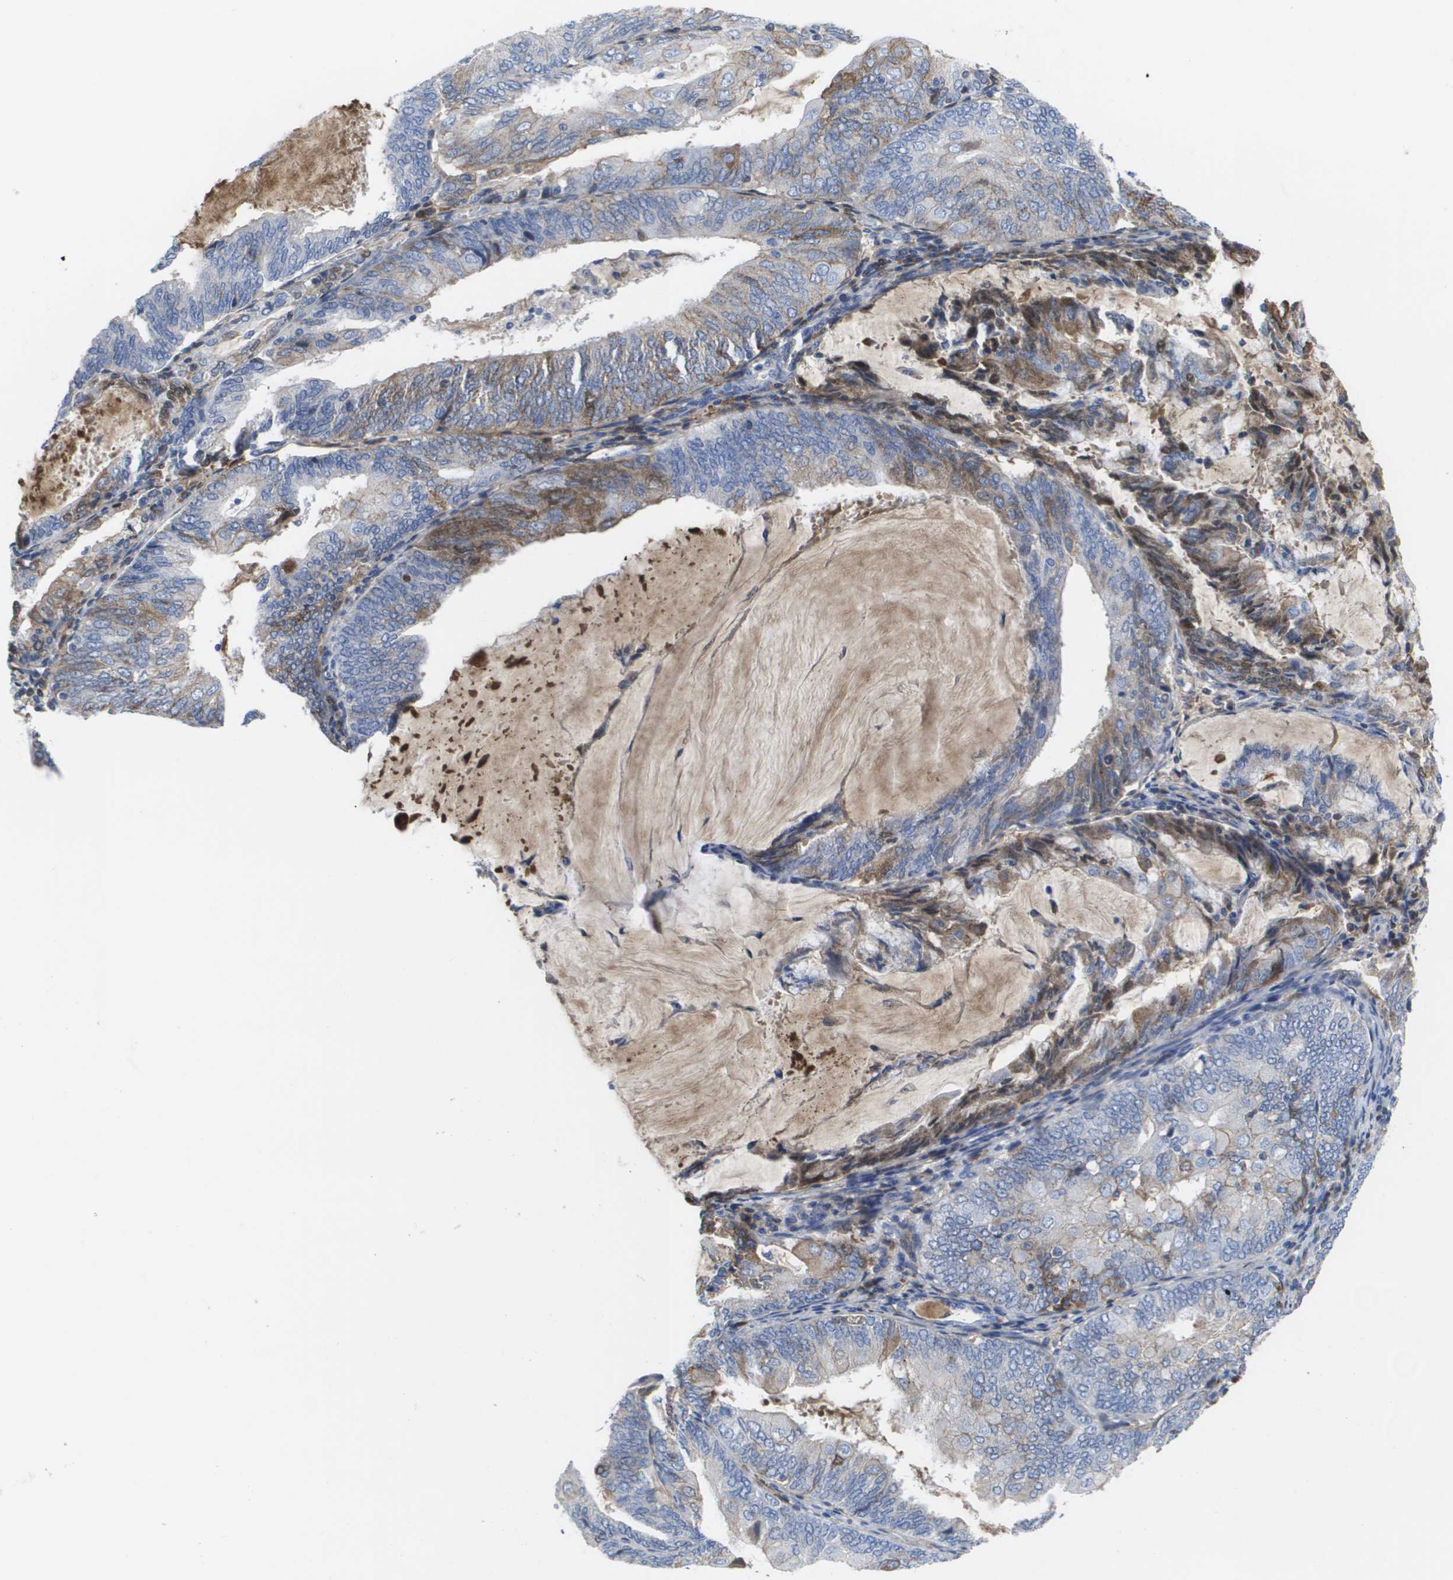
{"staining": {"intensity": "weak", "quantity": "25%-75%", "location": "cytoplasmic/membranous"}, "tissue": "endometrial cancer", "cell_type": "Tumor cells", "image_type": "cancer", "snomed": [{"axis": "morphology", "description": "Adenocarcinoma, NOS"}, {"axis": "topography", "description": "Endometrium"}], "caption": "Weak cytoplasmic/membranous protein positivity is identified in approximately 25%-75% of tumor cells in adenocarcinoma (endometrial).", "gene": "SERPINC1", "patient": {"sex": "female", "age": 81}}